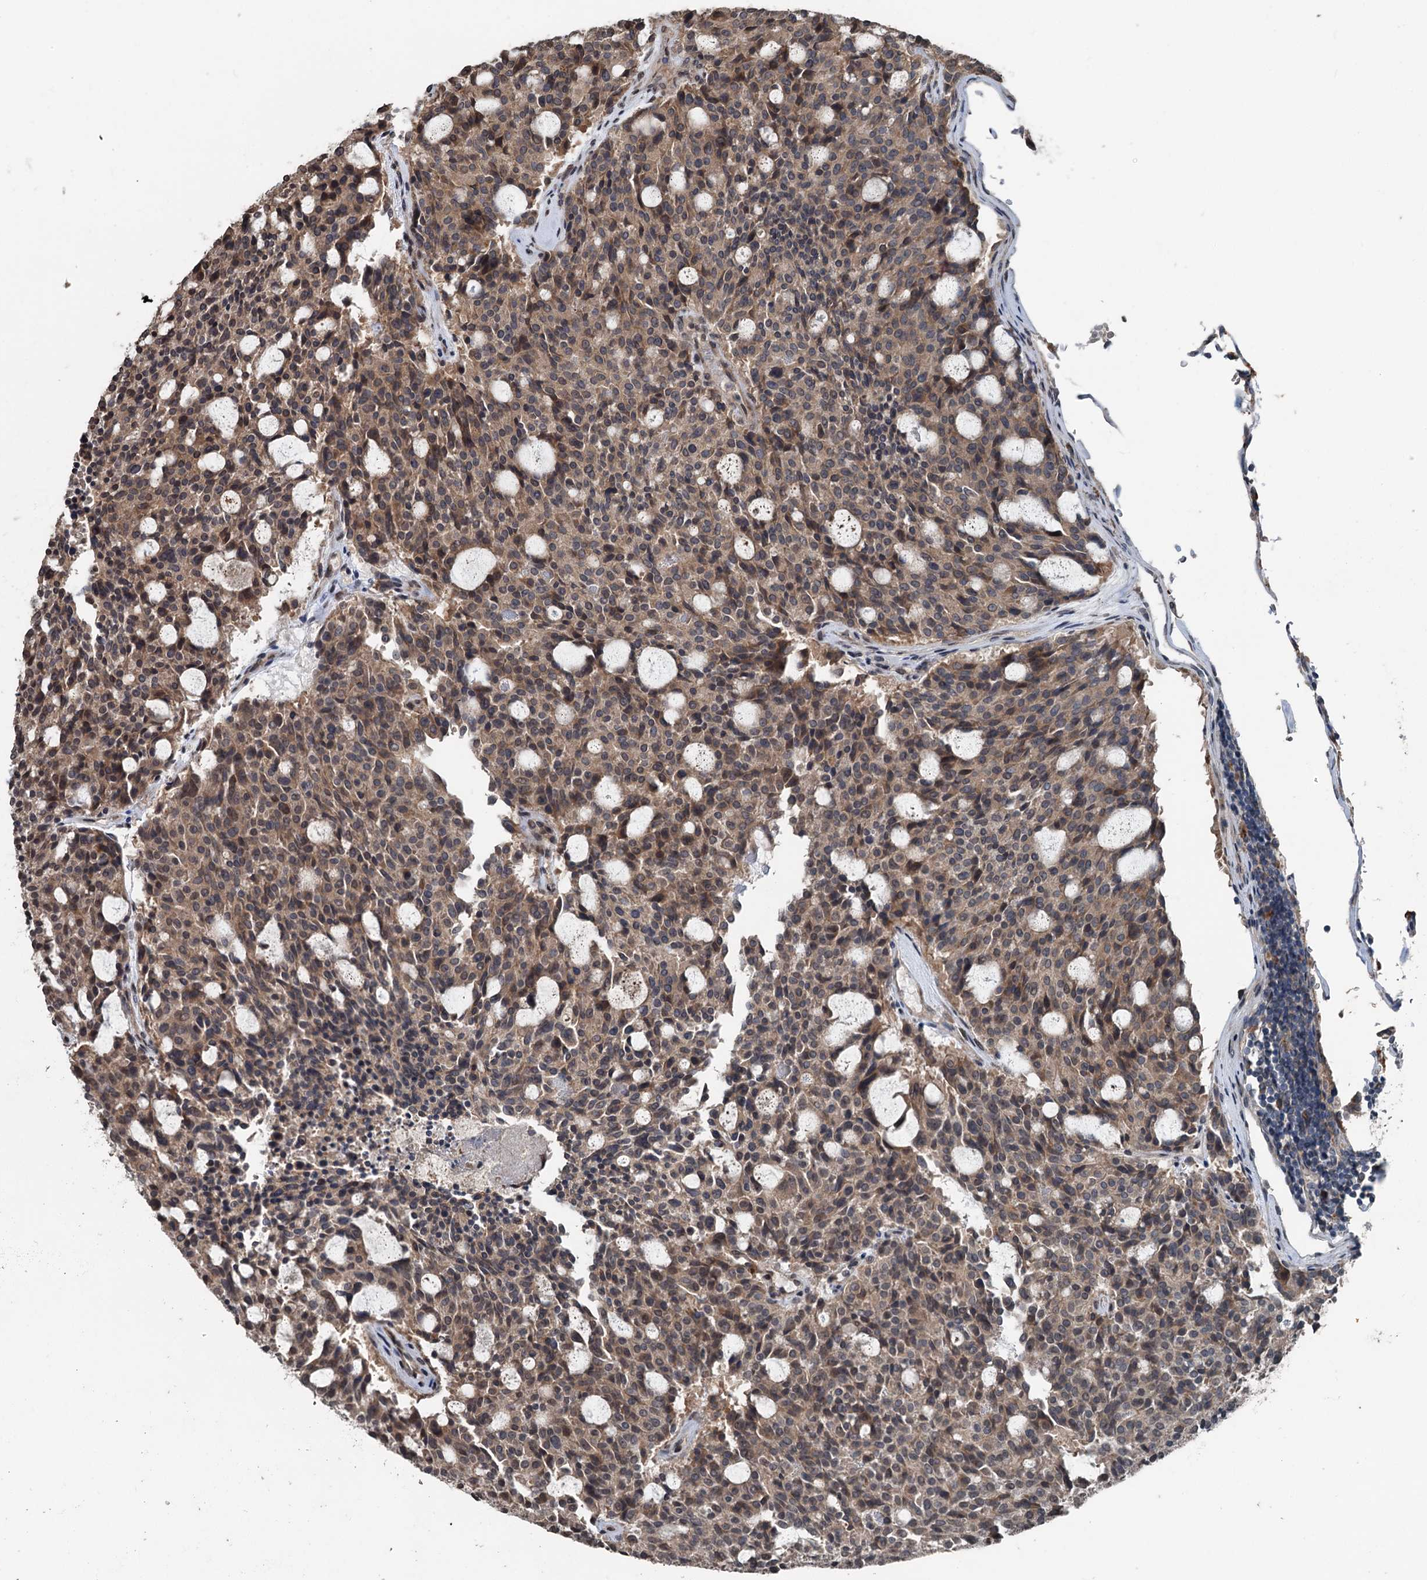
{"staining": {"intensity": "moderate", "quantity": ">75%", "location": "cytoplasmic/membranous"}, "tissue": "carcinoid", "cell_type": "Tumor cells", "image_type": "cancer", "snomed": [{"axis": "morphology", "description": "Carcinoid, malignant, NOS"}, {"axis": "topography", "description": "Pancreas"}], "caption": "A micrograph of human carcinoid stained for a protein exhibits moderate cytoplasmic/membranous brown staining in tumor cells. The protein of interest is stained brown, and the nuclei are stained in blue (DAB IHC with brightfield microscopy, high magnification).", "gene": "N4BP2L2", "patient": {"sex": "female", "age": 54}}